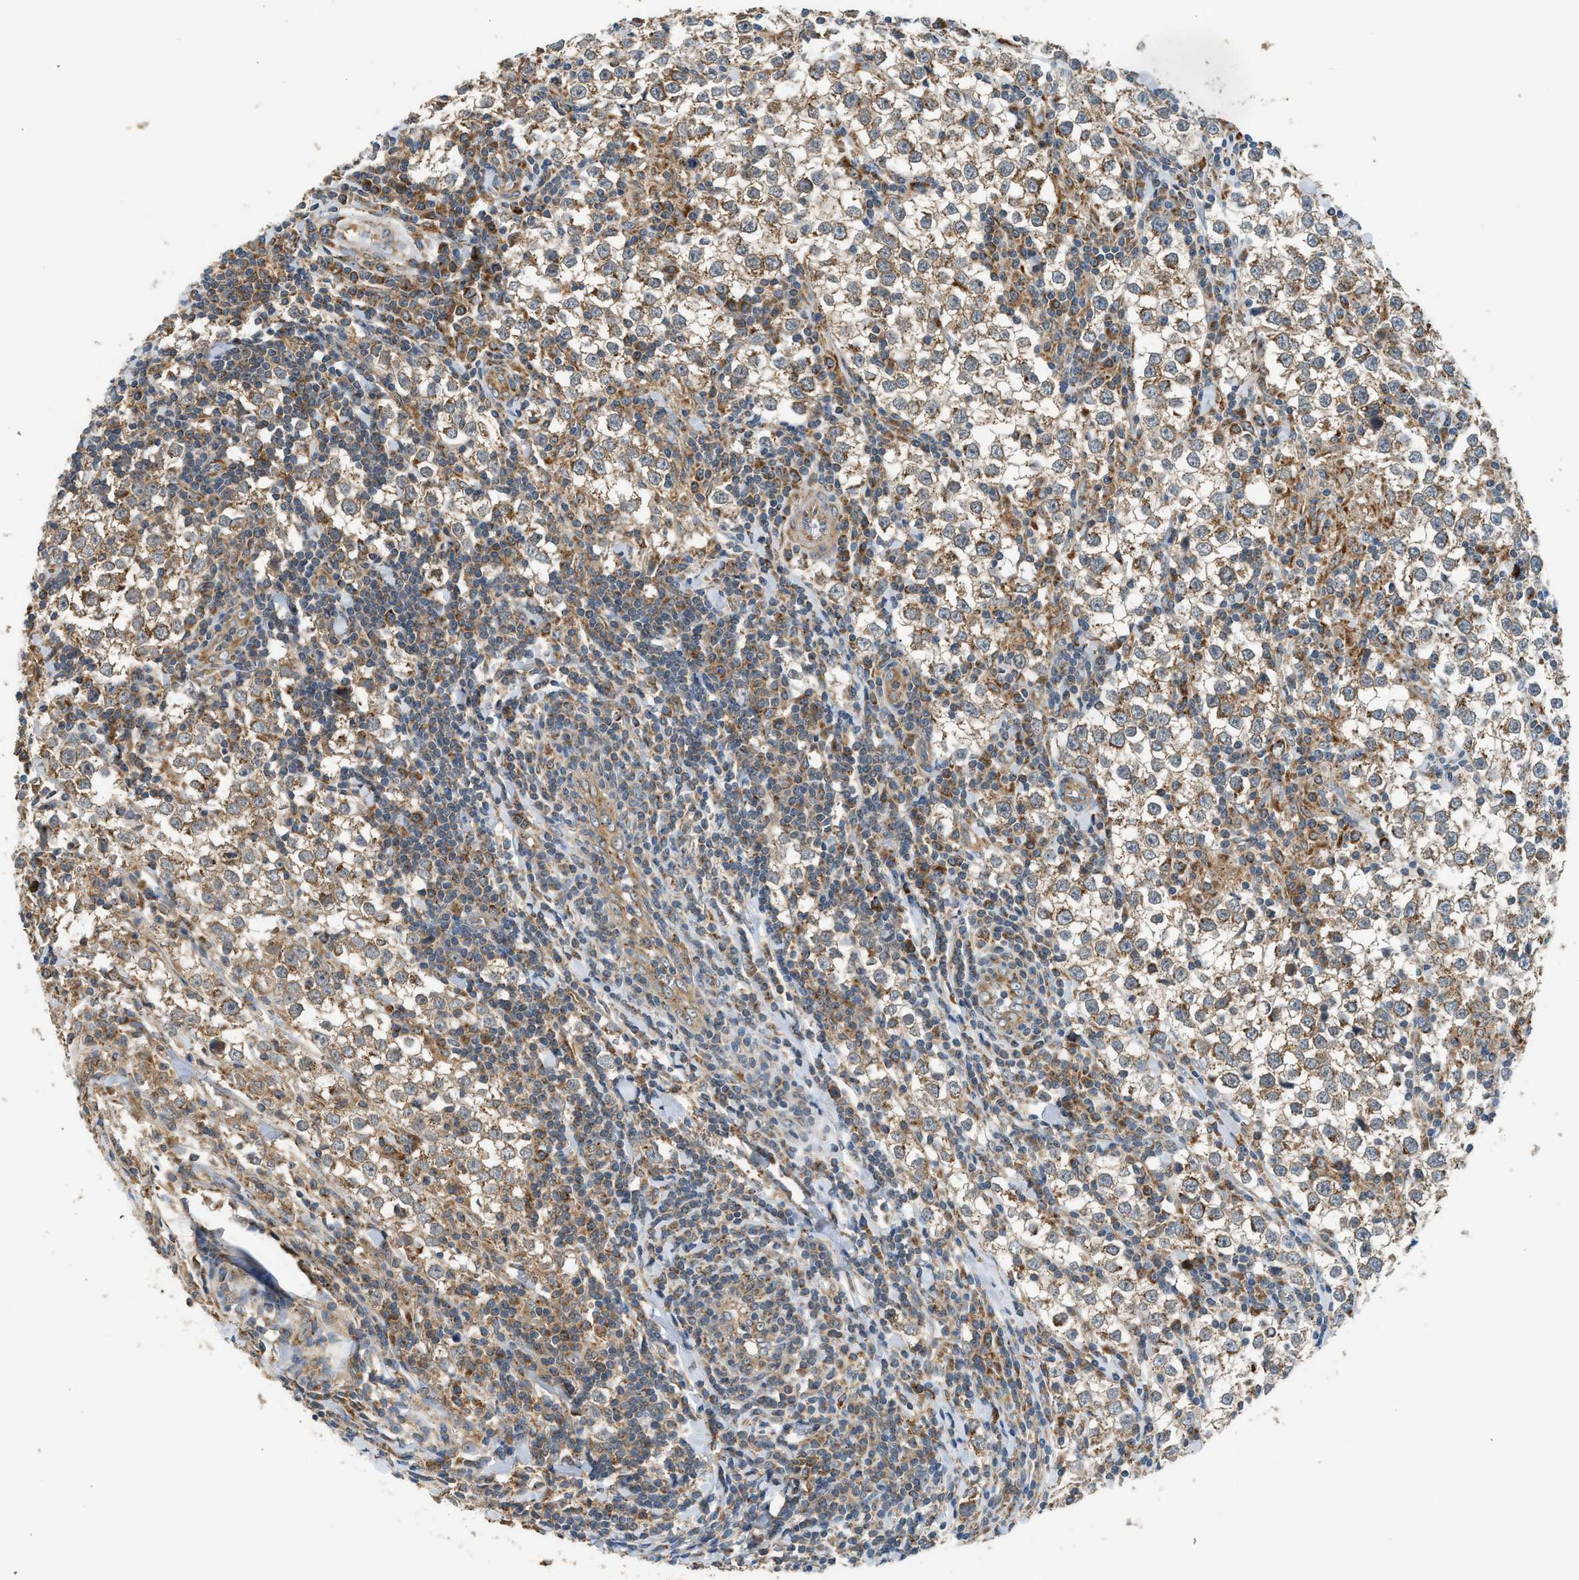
{"staining": {"intensity": "moderate", "quantity": ">75%", "location": "cytoplasmic/membranous"}, "tissue": "testis cancer", "cell_type": "Tumor cells", "image_type": "cancer", "snomed": [{"axis": "morphology", "description": "Seminoma, NOS"}, {"axis": "morphology", "description": "Carcinoma, Embryonal, NOS"}, {"axis": "topography", "description": "Testis"}], "caption": "Testis embryonal carcinoma stained for a protein displays moderate cytoplasmic/membranous positivity in tumor cells.", "gene": "STARD3", "patient": {"sex": "male", "age": 52}}